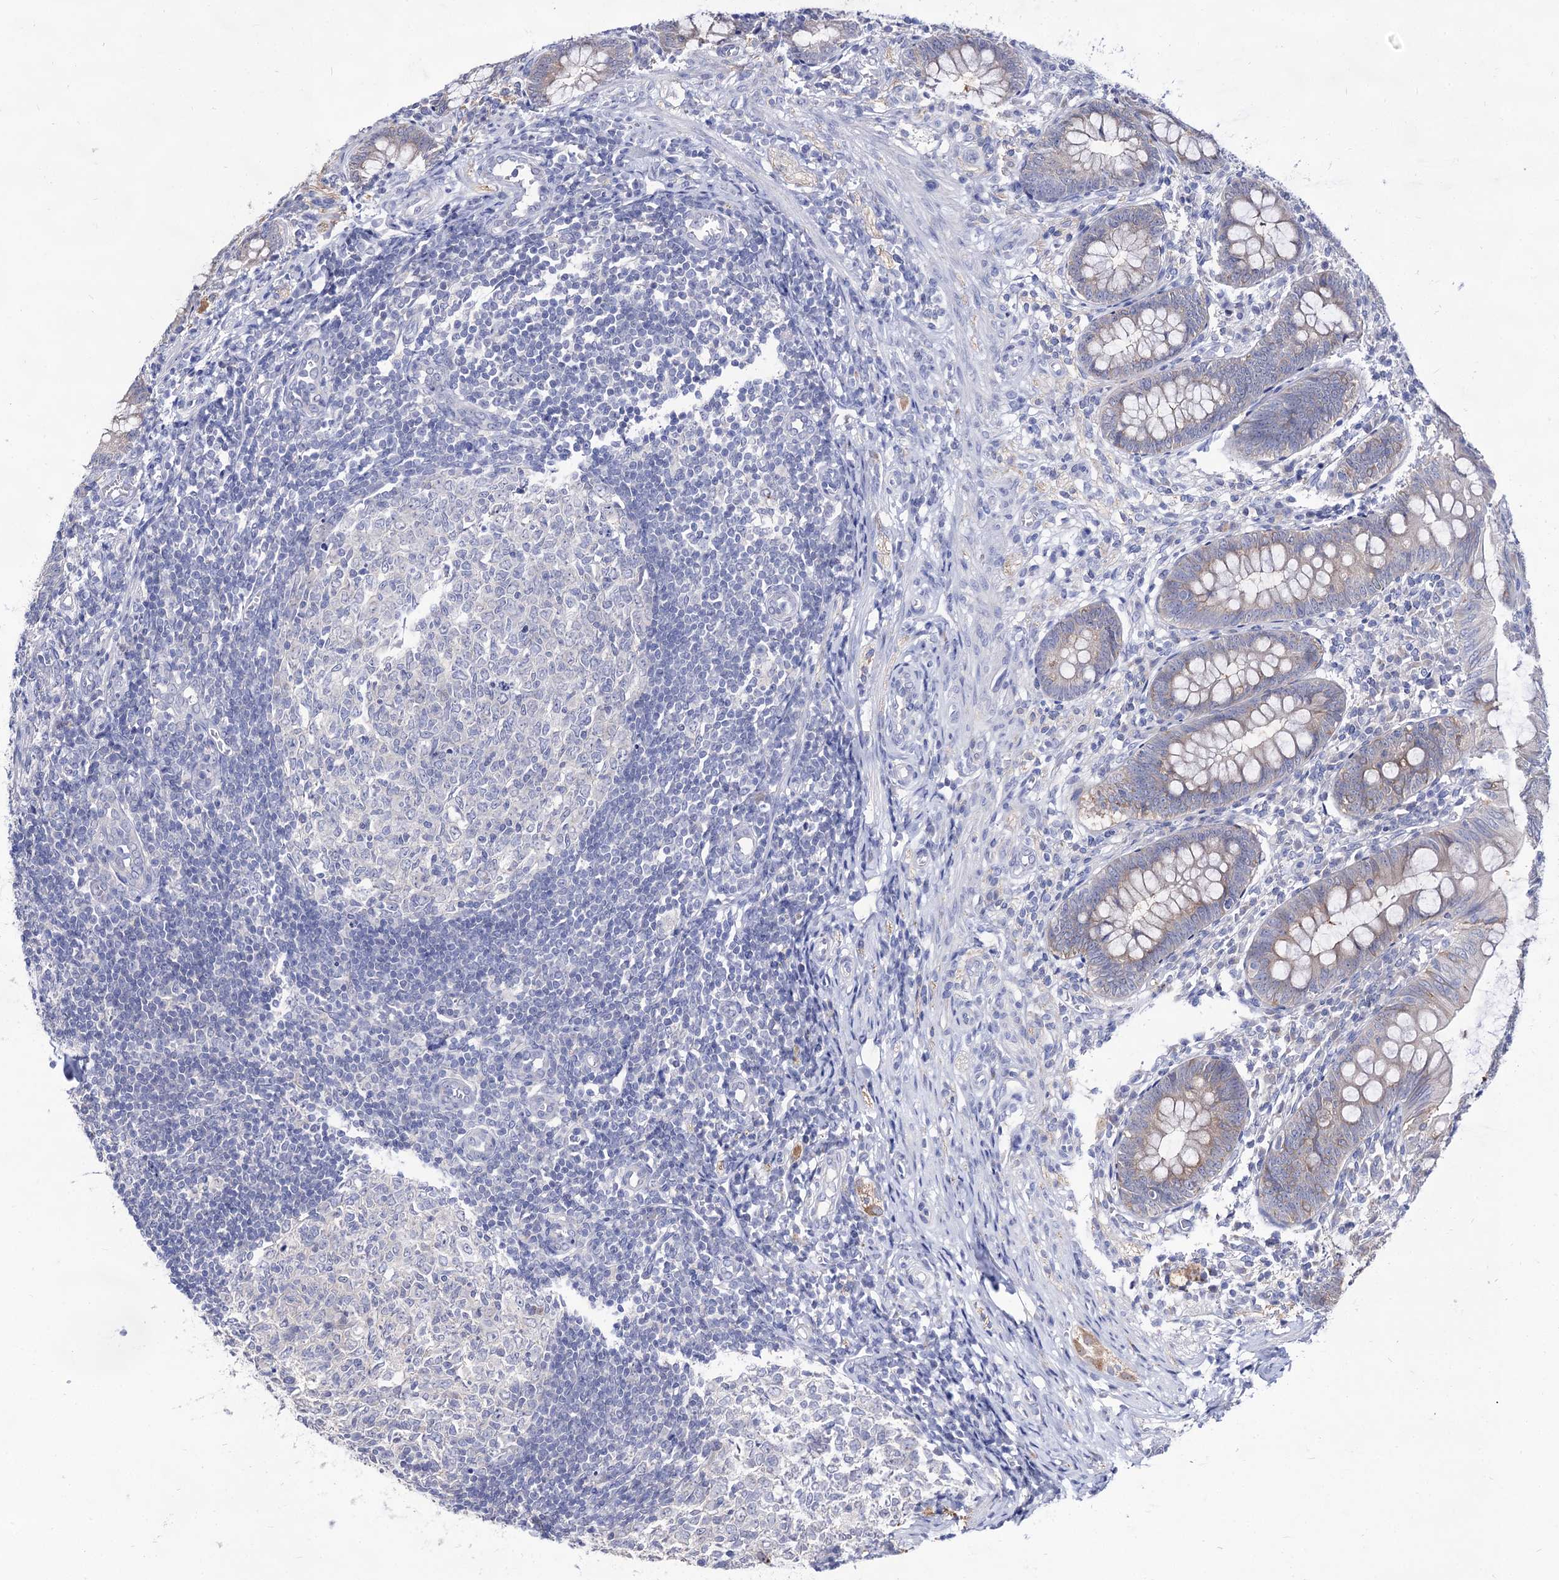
{"staining": {"intensity": "moderate", "quantity": "<25%", "location": "cytoplasmic/membranous"}, "tissue": "appendix", "cell_type": "Glandular cells", "image_type": "normal", "snomed": [{"axis": "morphology", "description": "Normal tissue, NOS"}, {"axis": "topography", "description": "Appendix"}], "caption": "Immunohistochemical staining of normal appendix exhibits <25% levels of moderate cytoplasmic/membranous protein staining in about <25% of glandular cells. The protein is stained brown, and the nuclei are stained in blue (DAB (3,3'-diaminobenzidine) IHC with brightfield microscopy, high magnification).", "gene": "ARFIP2", "patient": {"sex": "male", "age": 14}}